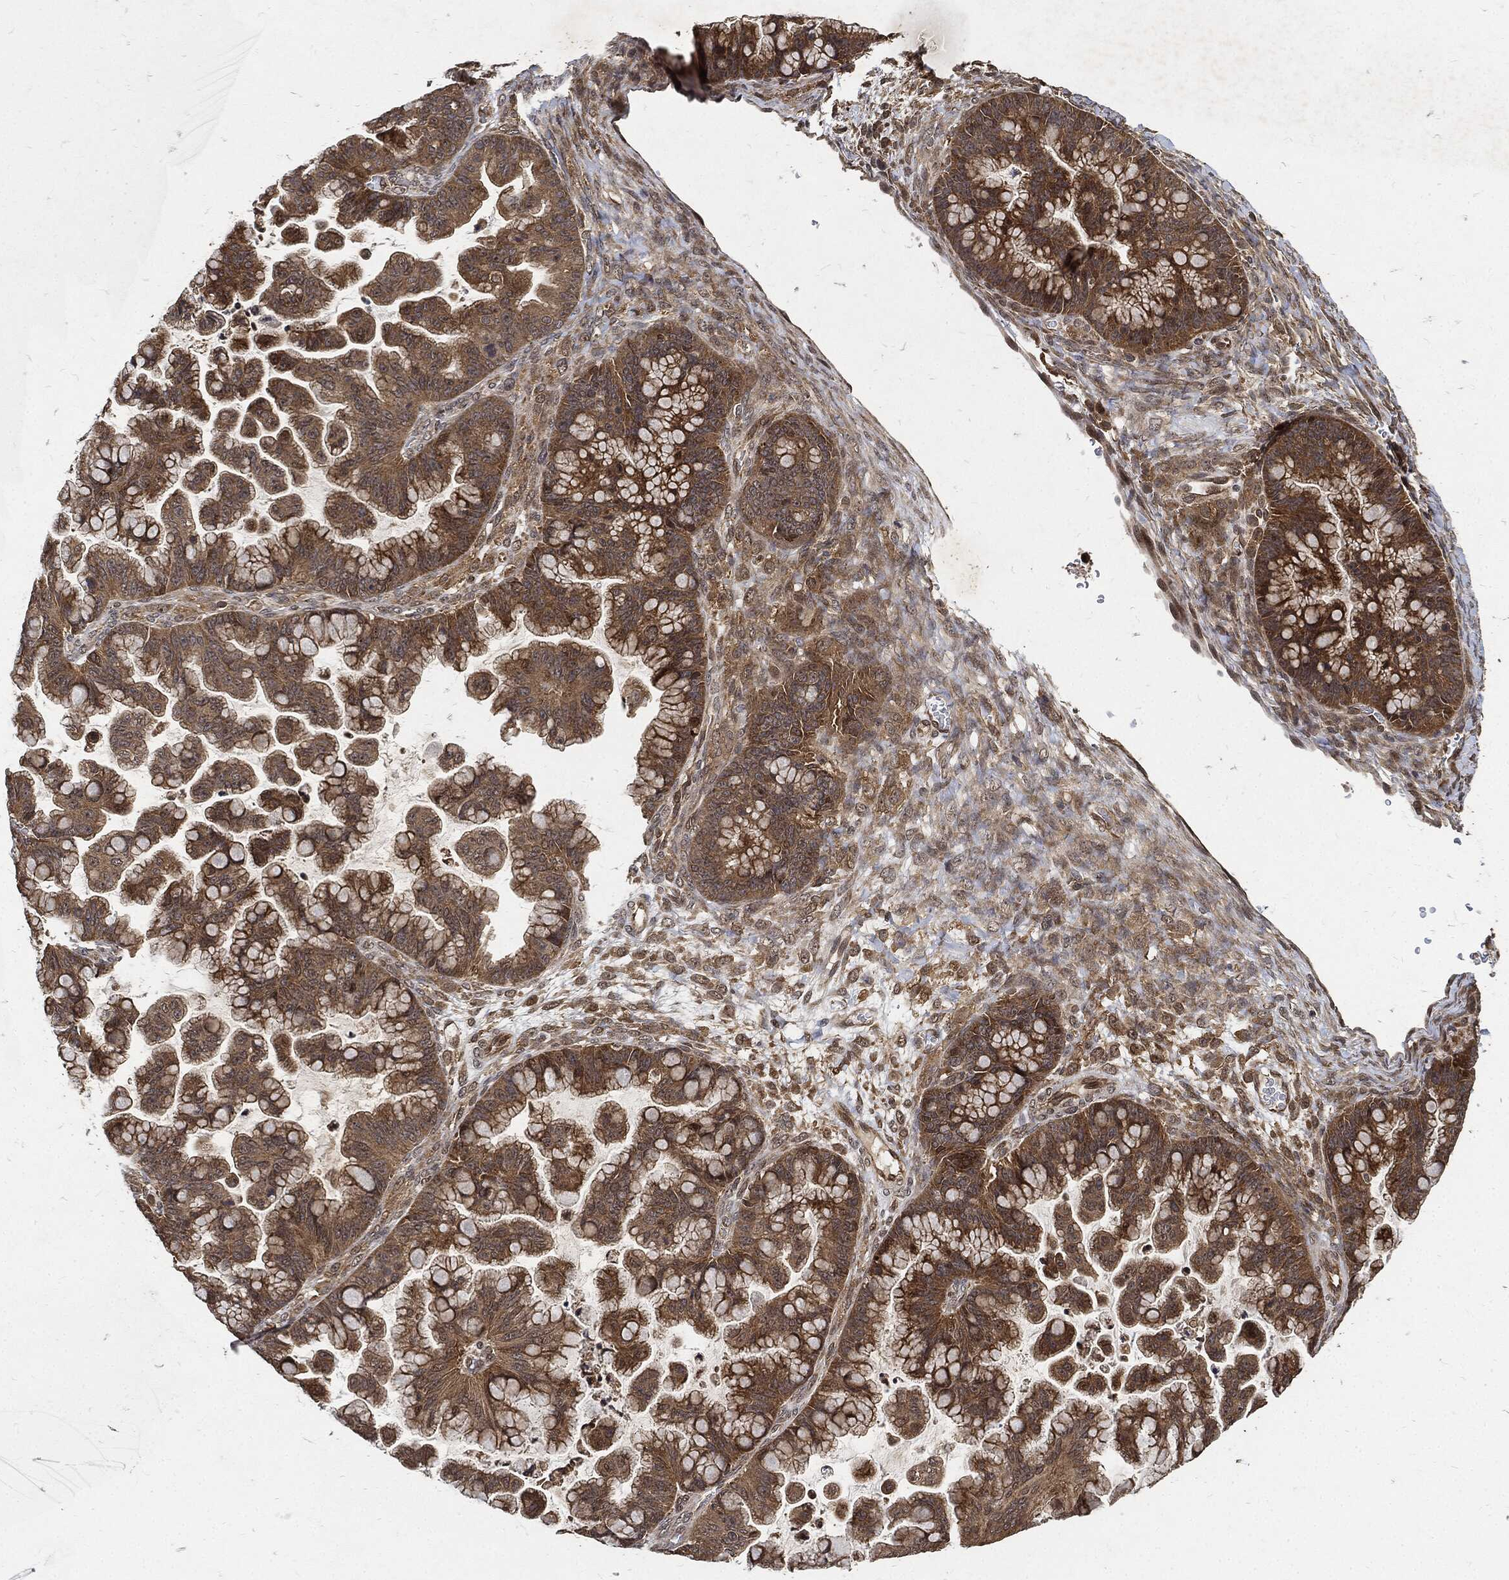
{"staining": {"intensity": "moderate", "quantity": ">75%", "location": "cytoplasmic/membranous"}, "tissue": "ovarian cancer", "cell_type": "Tumor cells", "image_type": "cancer", "snomed": [{"axis": "morphology", "description": "Cystadenocarcinoma, mucinous, NOS"}, {"axis": "topography", "description": "Ovary"}], "caption": "Mucinous cystadenocarcinoma (ovarian) was stained to show a protein in brown. There is medium levels of moderate cytoplasmic/membranous staining in about >75% of tumor cells.", "gene": "ZNF226", "patient": {"sex": "female", "age": 67}}